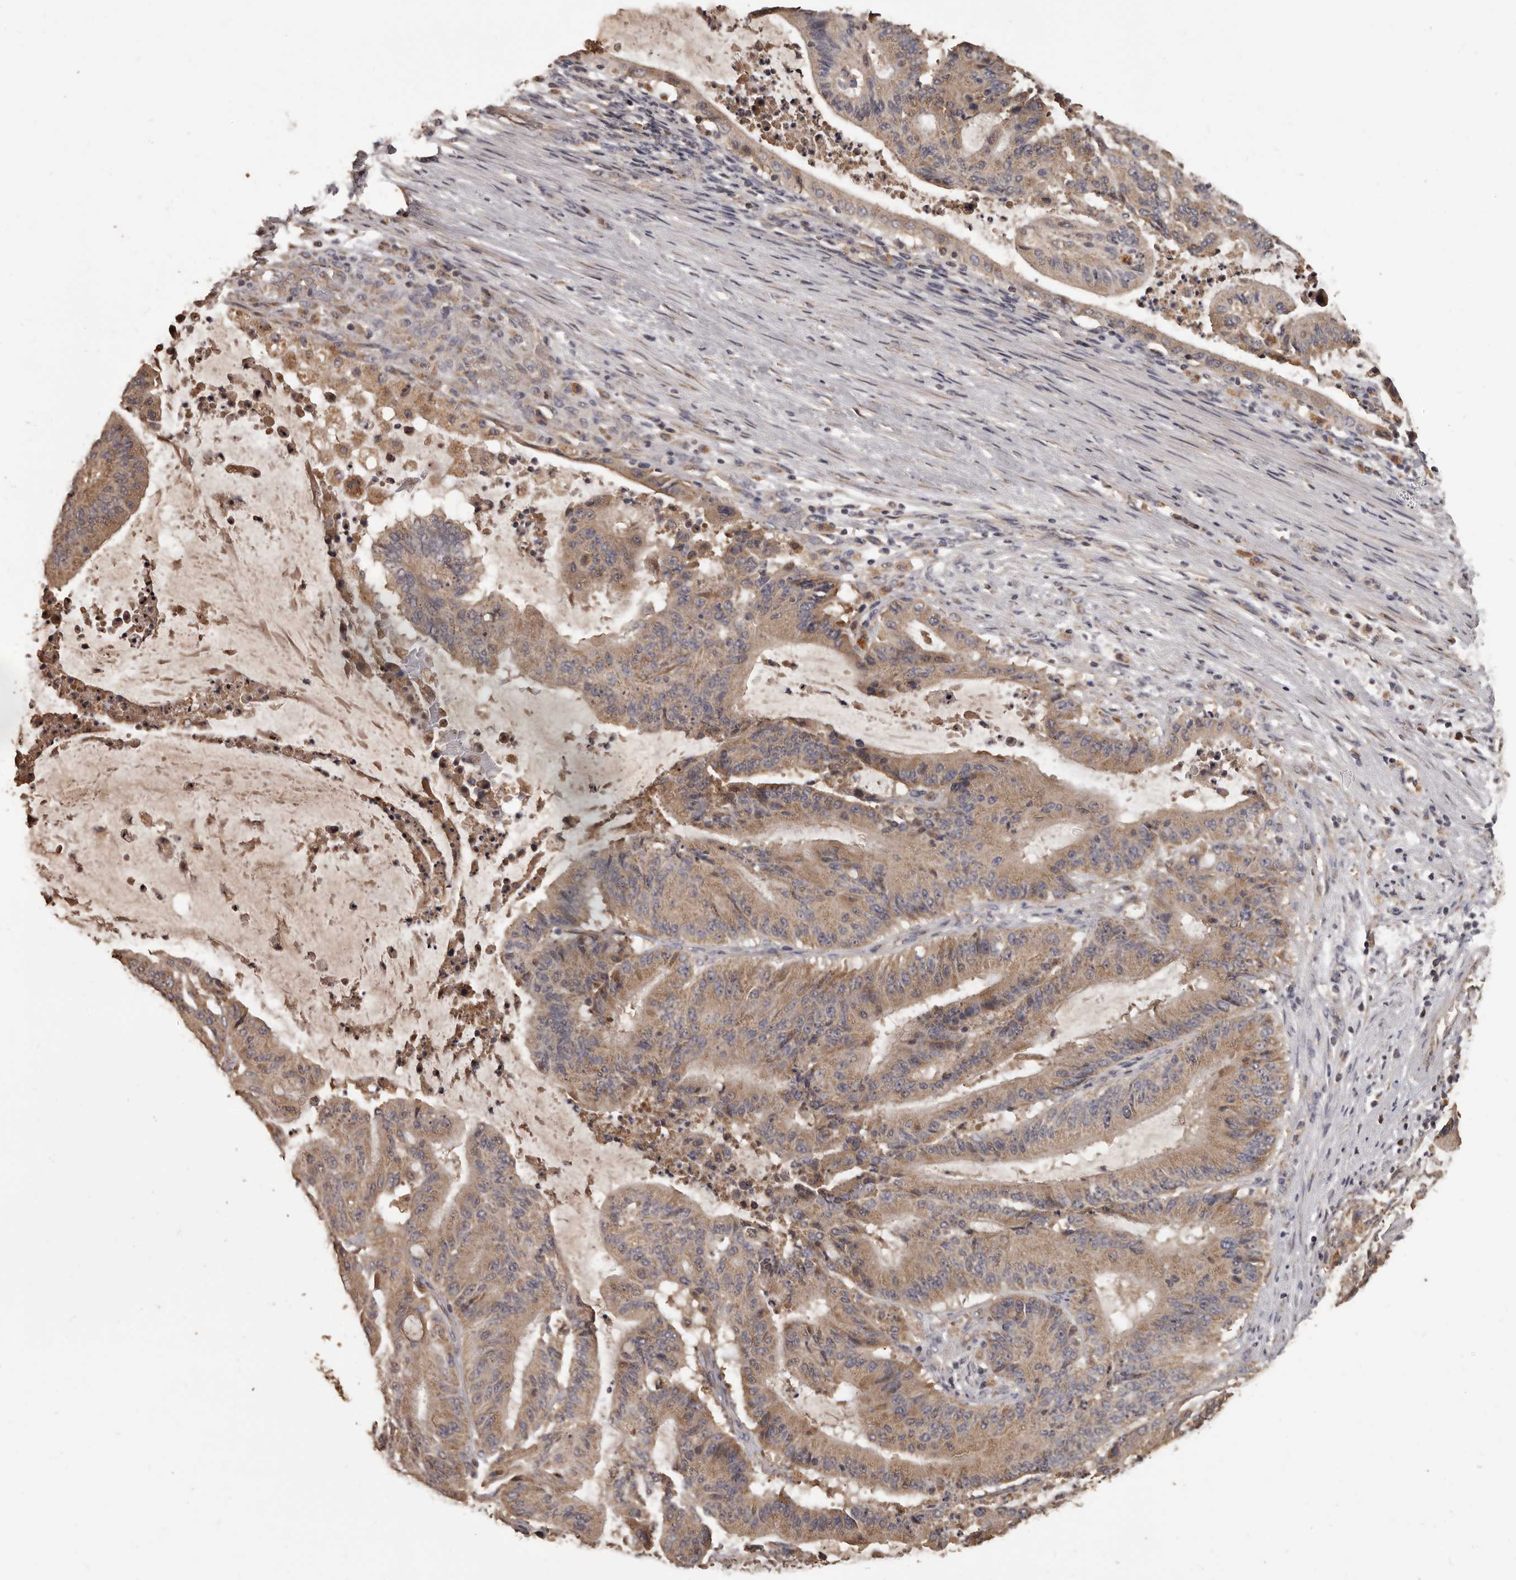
{"staining": {"intensity": "moderate", "quantity": ">75%", "location": "cytoplasmic/membranous"}, "tissue": "liver cancer", "cell_type": "Tumor cells", "image_type": "cancer", "snomed": [{"axis": "morphology", "description": "Normal tissue, NOS"}, {"axis": "morphology", "description": "Cholangiocarcinoma"}, {"axis": "topography", "description": "Liver"}, {"axis": "topography", "description": "Peripheral nerve tissue"}], "caption": "A brown stain shows moderate cytoplasmic/membranous expression of a protein in human liver cholangiocarcinoma tumor cells. Immunohistochemistry (ihc) stains the protein in brown and the nuclei are stained blue.", "gene": "MGAT5", "patient": {"sex": "female", "age": 73}}